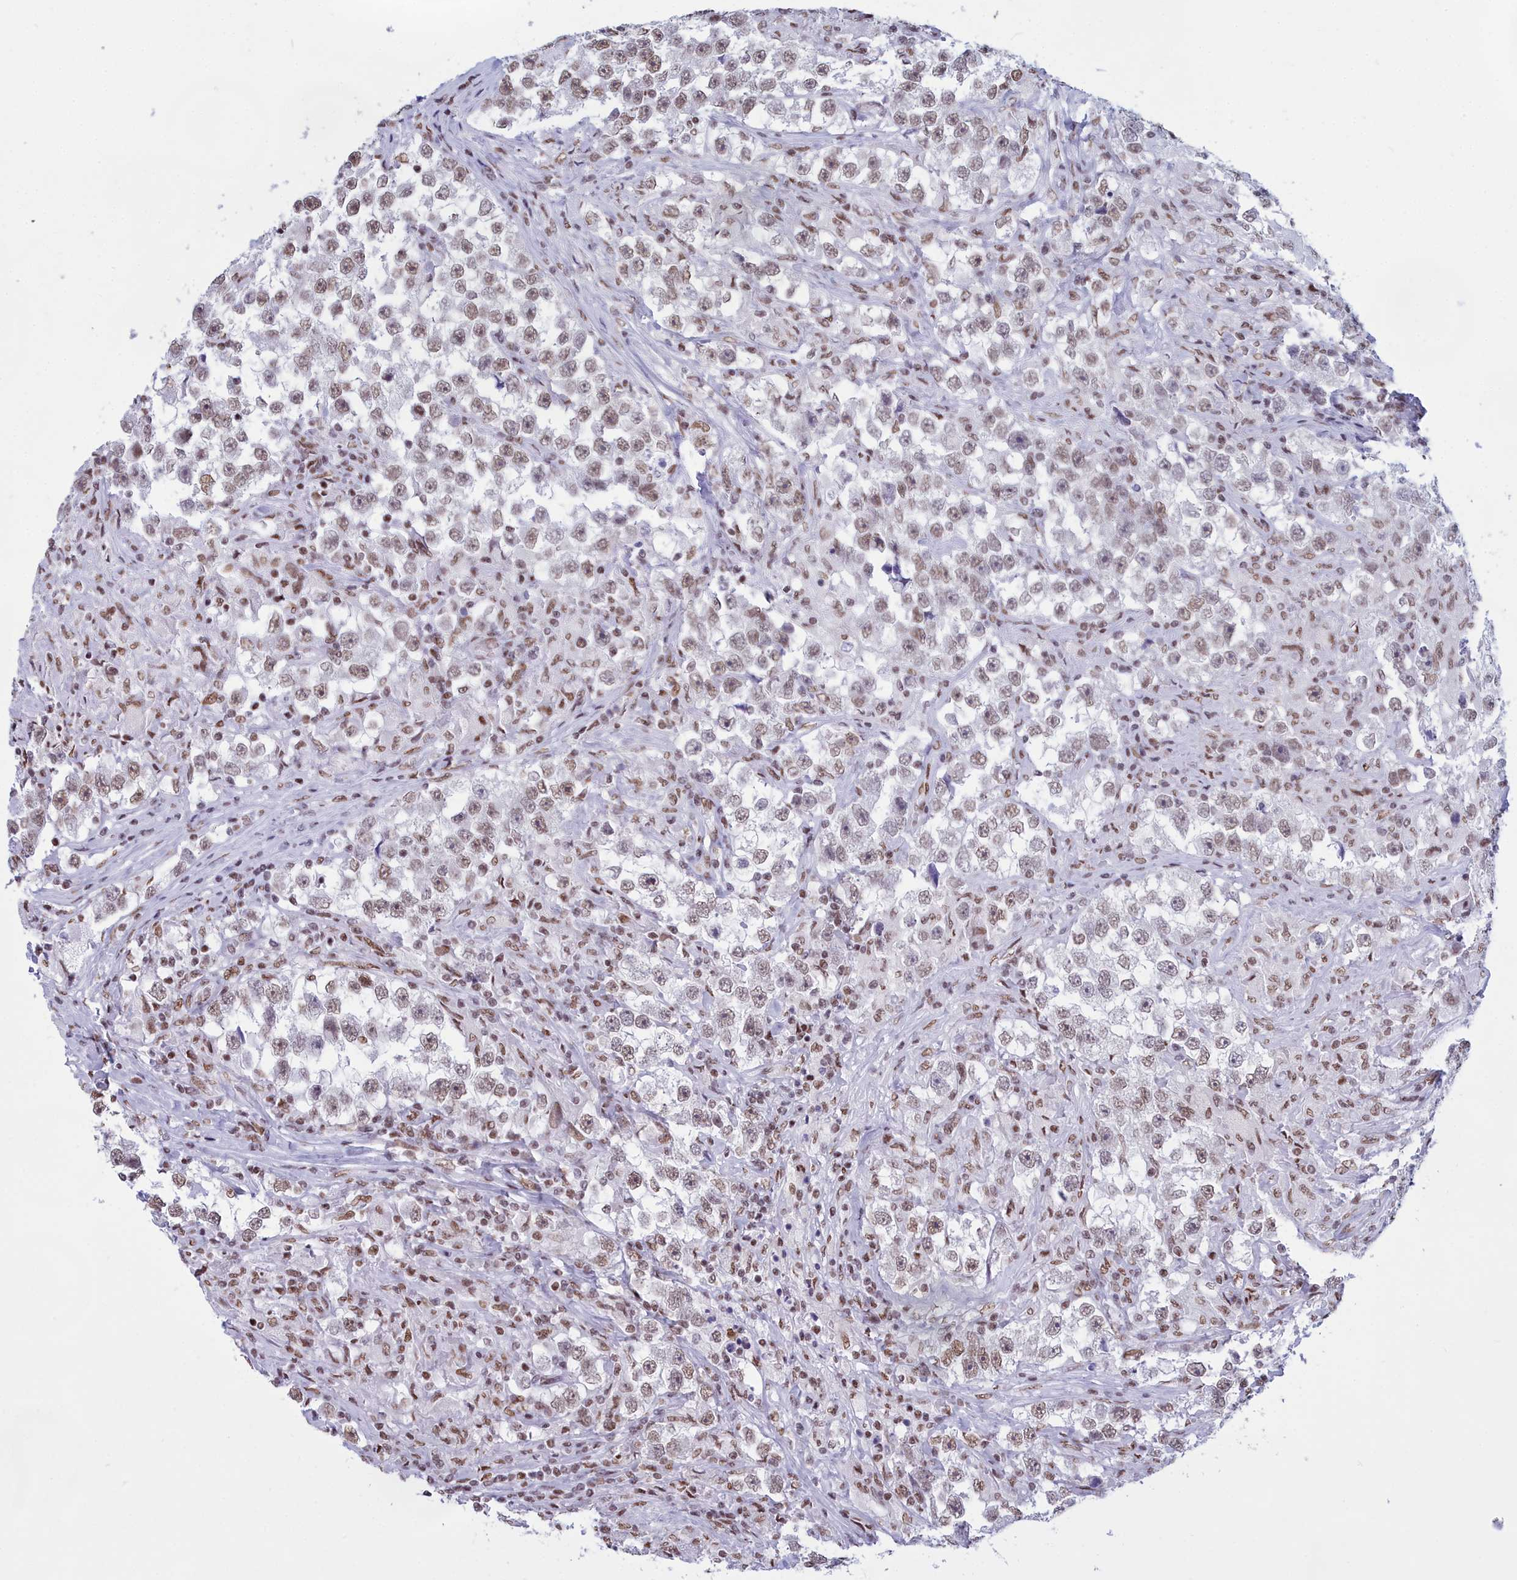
{"staining": {"intensity": "moderate", "quantity": ">75%", "location": "nuclear"}, "tissue": "testis cancer", "cell_type": "Tumor cells", "image_type": "cancer", "snomed": [{"axis": "morphology", "description": "Seminoma, NOS"}, {"axis": "topography", "description": "Testis"}], "caption": "Moderate nuclear expression for a protein is appreciated in approximately >75% of tumor cells of testis cancer (seminoma) using immunohistochemistry (IHC).", "gene": "CDC26", "patient": {"sex": "male", "age": 46}}